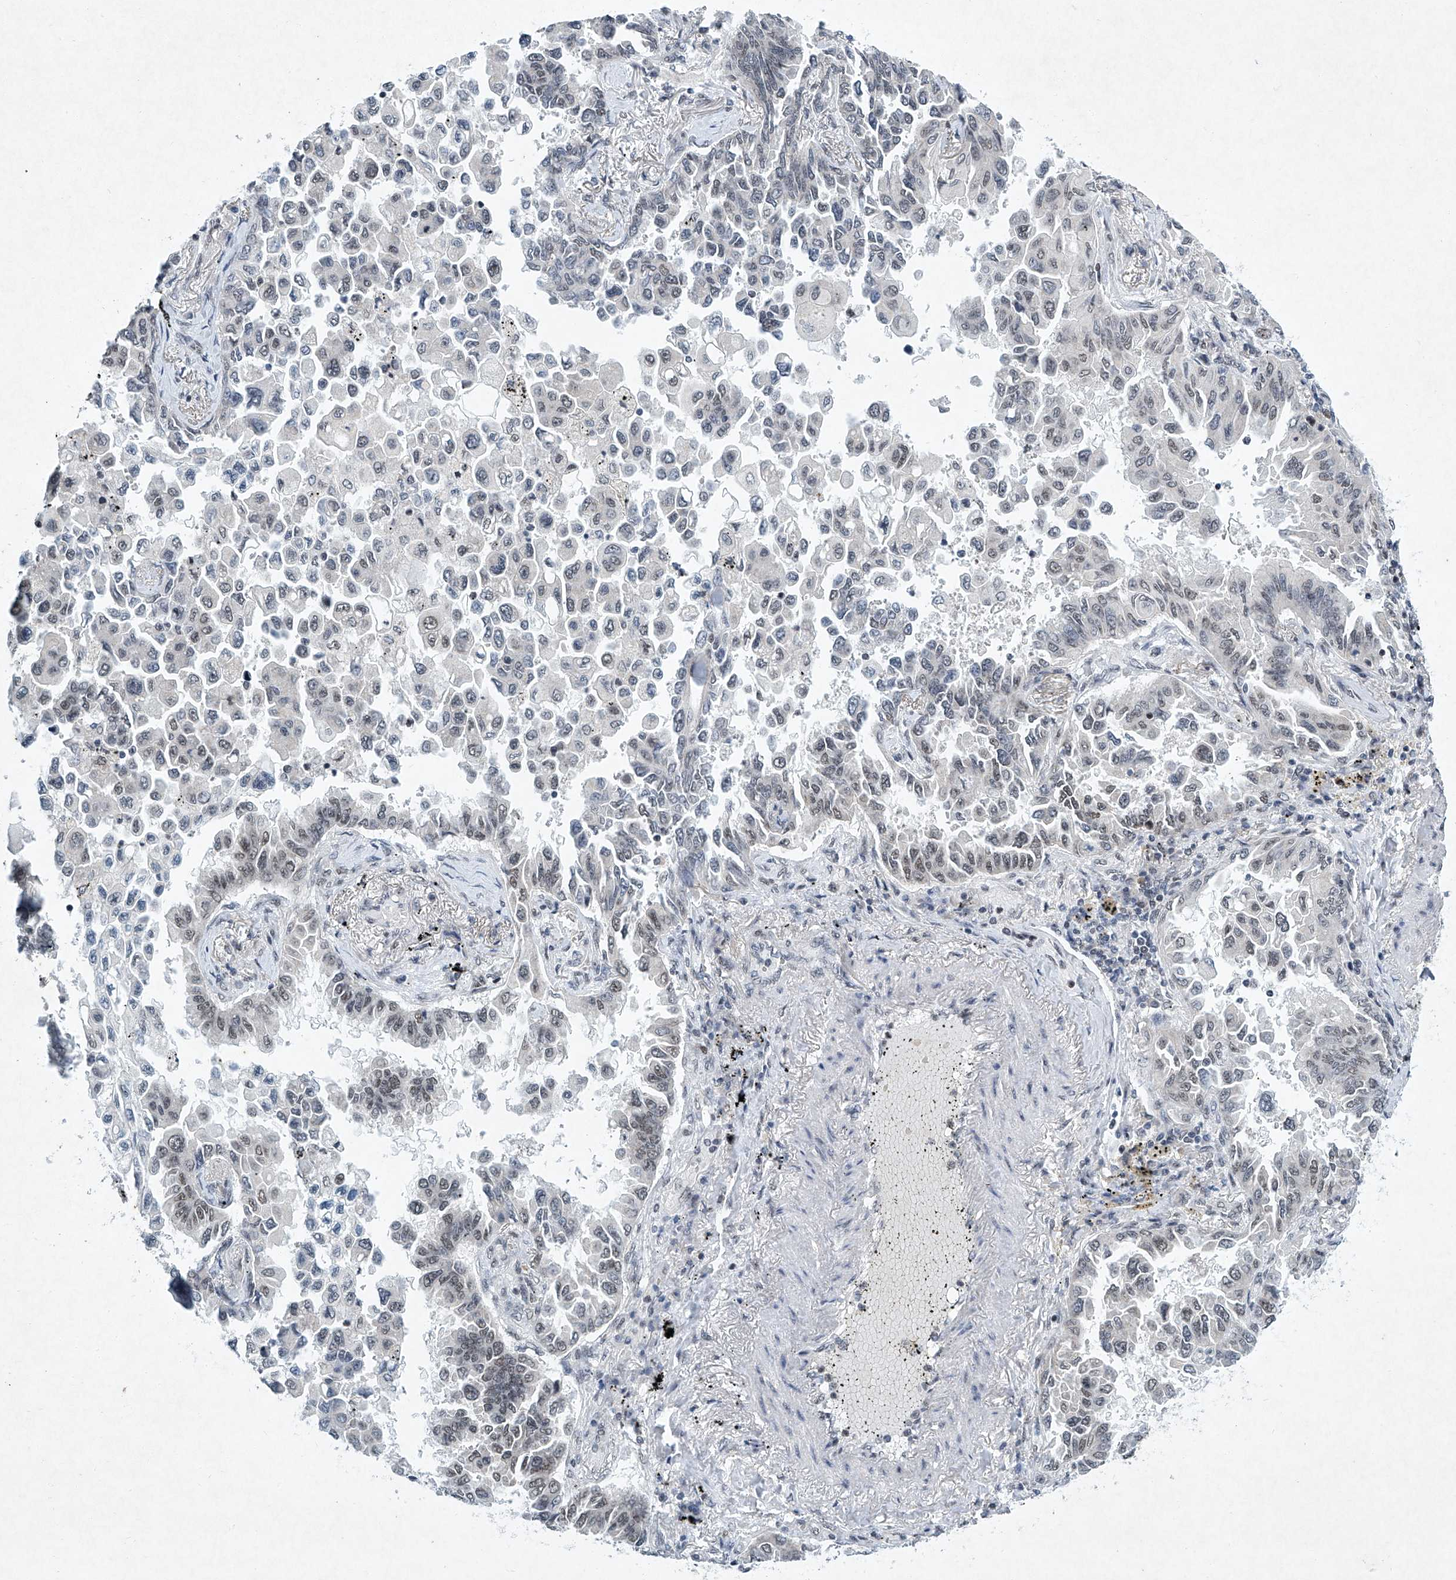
{"staining": {"intensity": "weak", "quantity": "25%-75%", "location": "nuclear"}, "tissue": "lung cancer", "cell_type": "Tumor cells", "image_type": "cancer", "snomed": [{"axis": "morphology", "description": "Adenocarcinoma, NOS"}, {"axis": "topography", "description": "Lung"}], "caption": "IHC of lung adenocarcinoma reveals low levels of weak nuclear expression in approximately 25%-75% of tumor cells.", "gene": "TFDP1", "patient": {"sex": "female", "age": 67}}